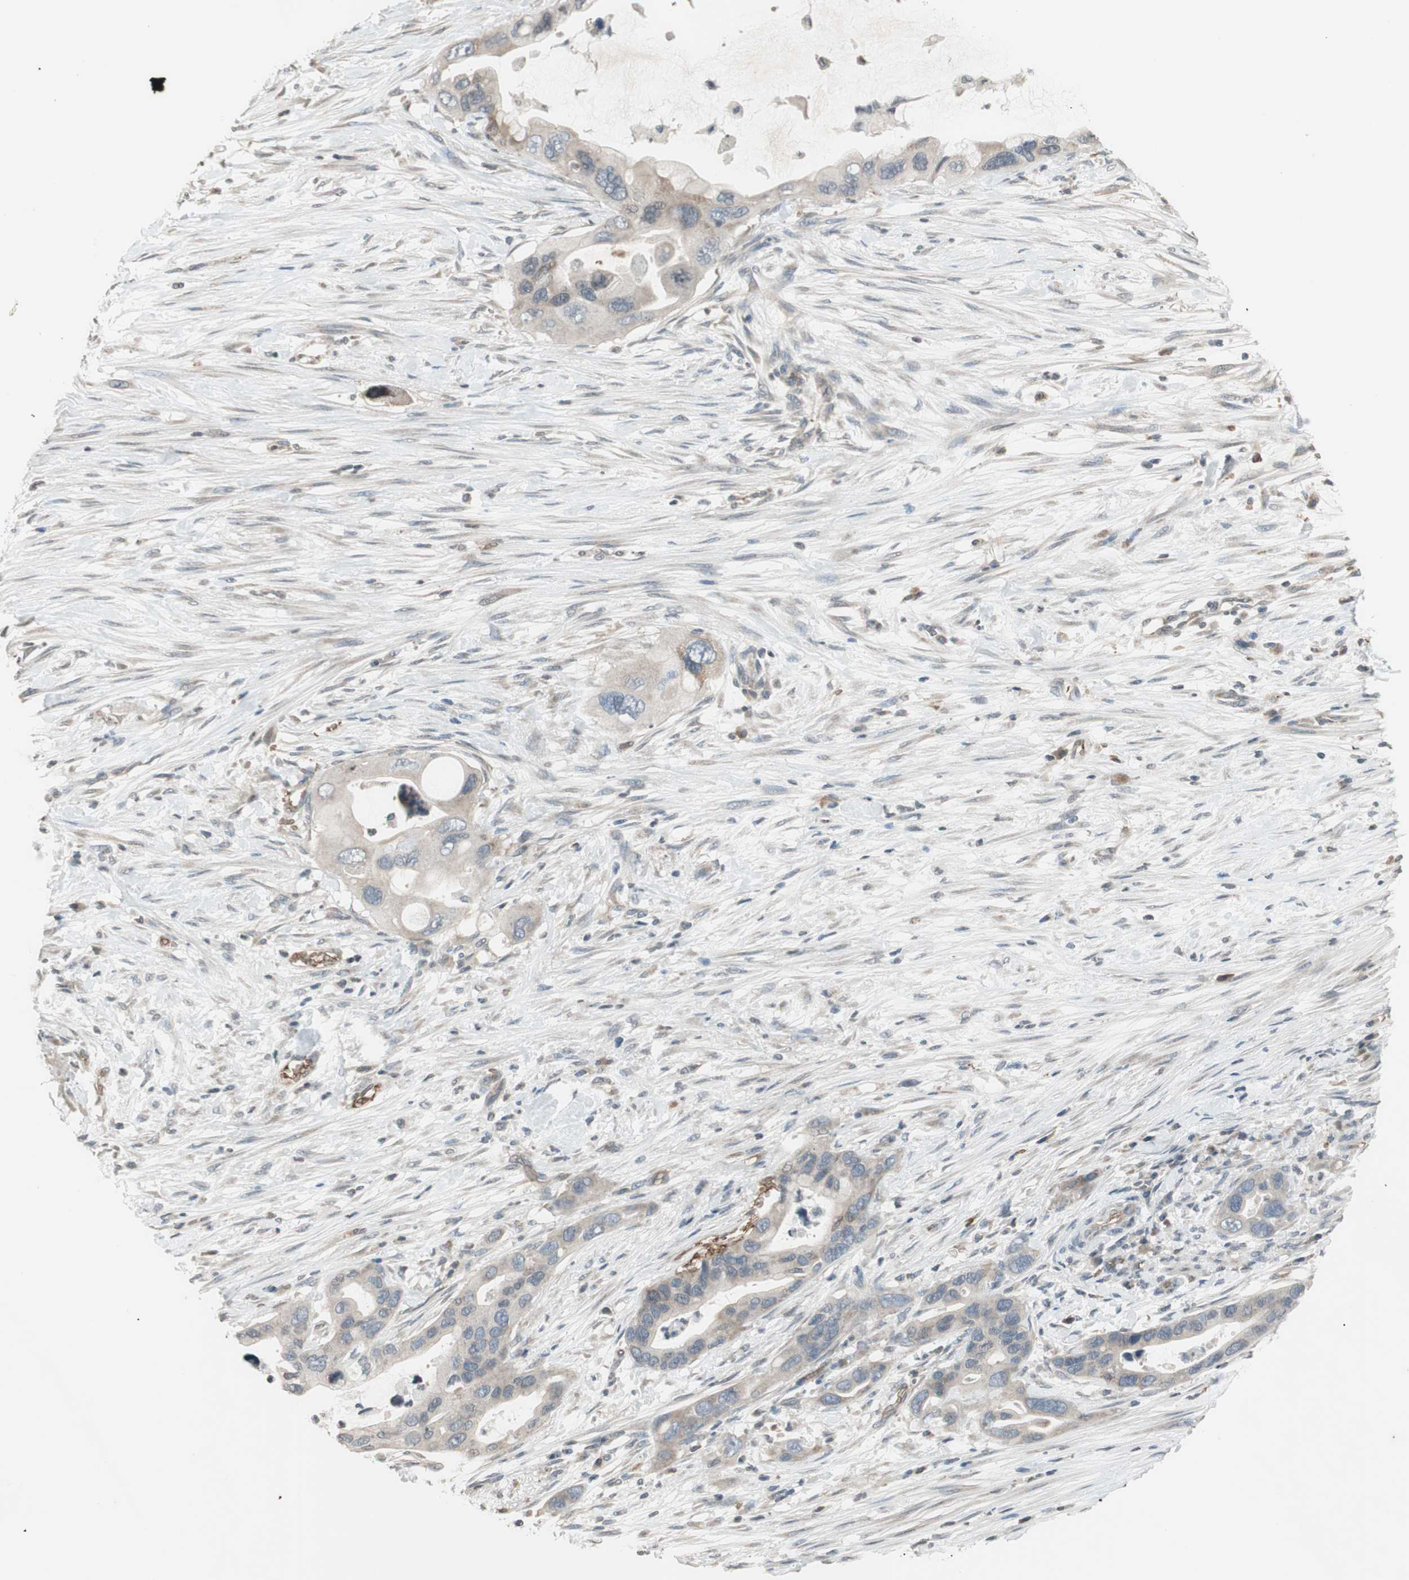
{"staining": {"intensity": "weak", "quantity": "<25%", "location": "cytoplasmic/membranous"}, "tissue": "pancreatic cancer", "cell_type": "Tumor cells", "image_type": "cancer", "snomed": [{"axis": "morphology", "description": "Adenocarcinoma, NOS"}, {"axis": "topography", "description": "Pancreas"}], "caption": "Micrograph shows no protein expression in tumor cells of pancreatic adenocarcinoma tissue.", "gene": "GYPC", "patient": {"sex": "female", "age": 71}}